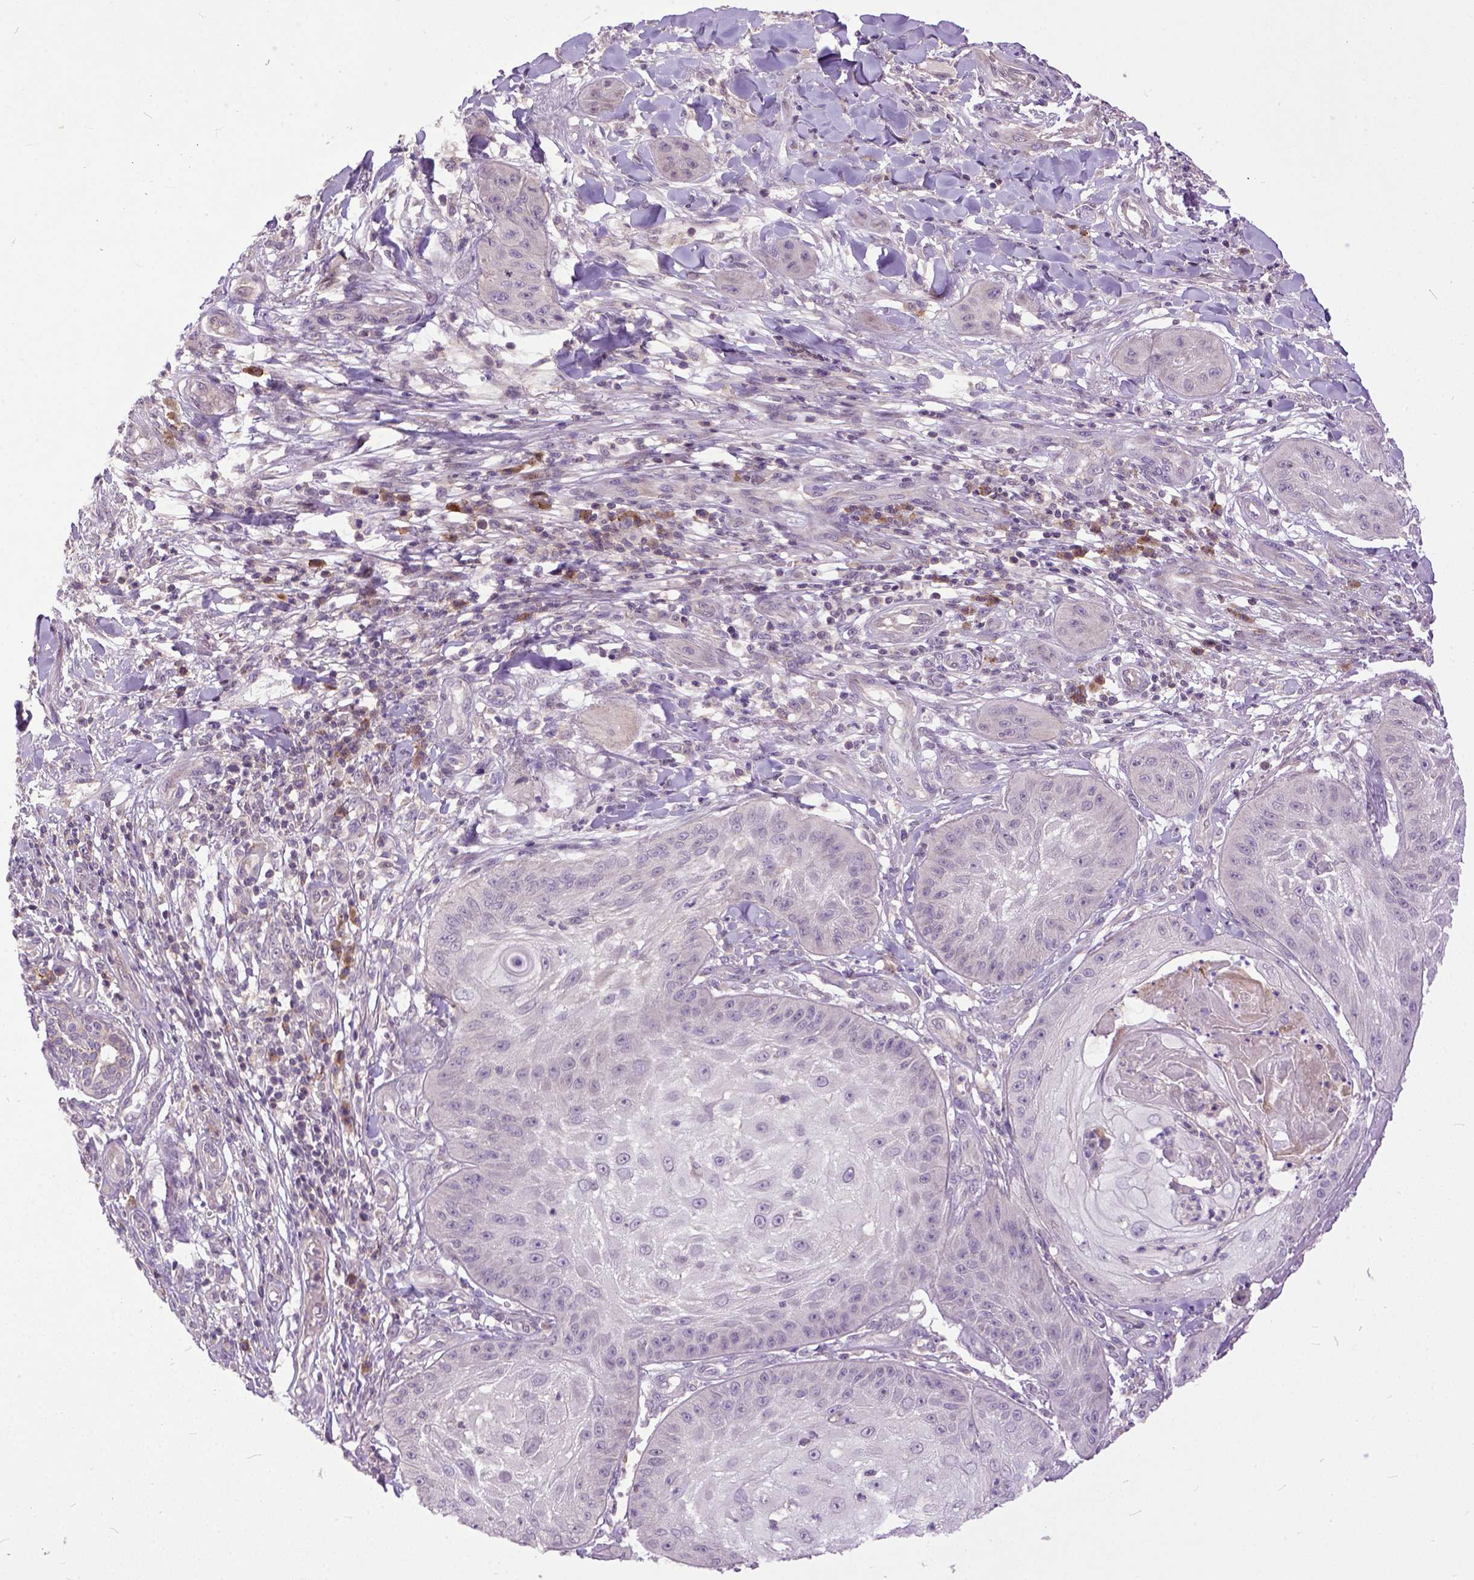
{"staining": {"intensity": "negative", "quantity": "none", "location": "none"}, "tissue": "skin cancer", "cell_type": "Tumor cells", "image_type": "cancer", "snomed": [{"axis": "morphology", "description": "Squamous cell carcinoma, NOS"}, {"axis": "topography", "description": "Skin"}], "caption": "The photomicrograph demonstrates no staining of tumor cells in skin squamous cell carcinoma. The staining was performed using DAB to visualize the protein expression in brown, while the nuclei were stained in blue with hematoxylin (Magnification: 20x).", "gene": "CPNE1", "patient": {"sex": "male", "age": 70}}